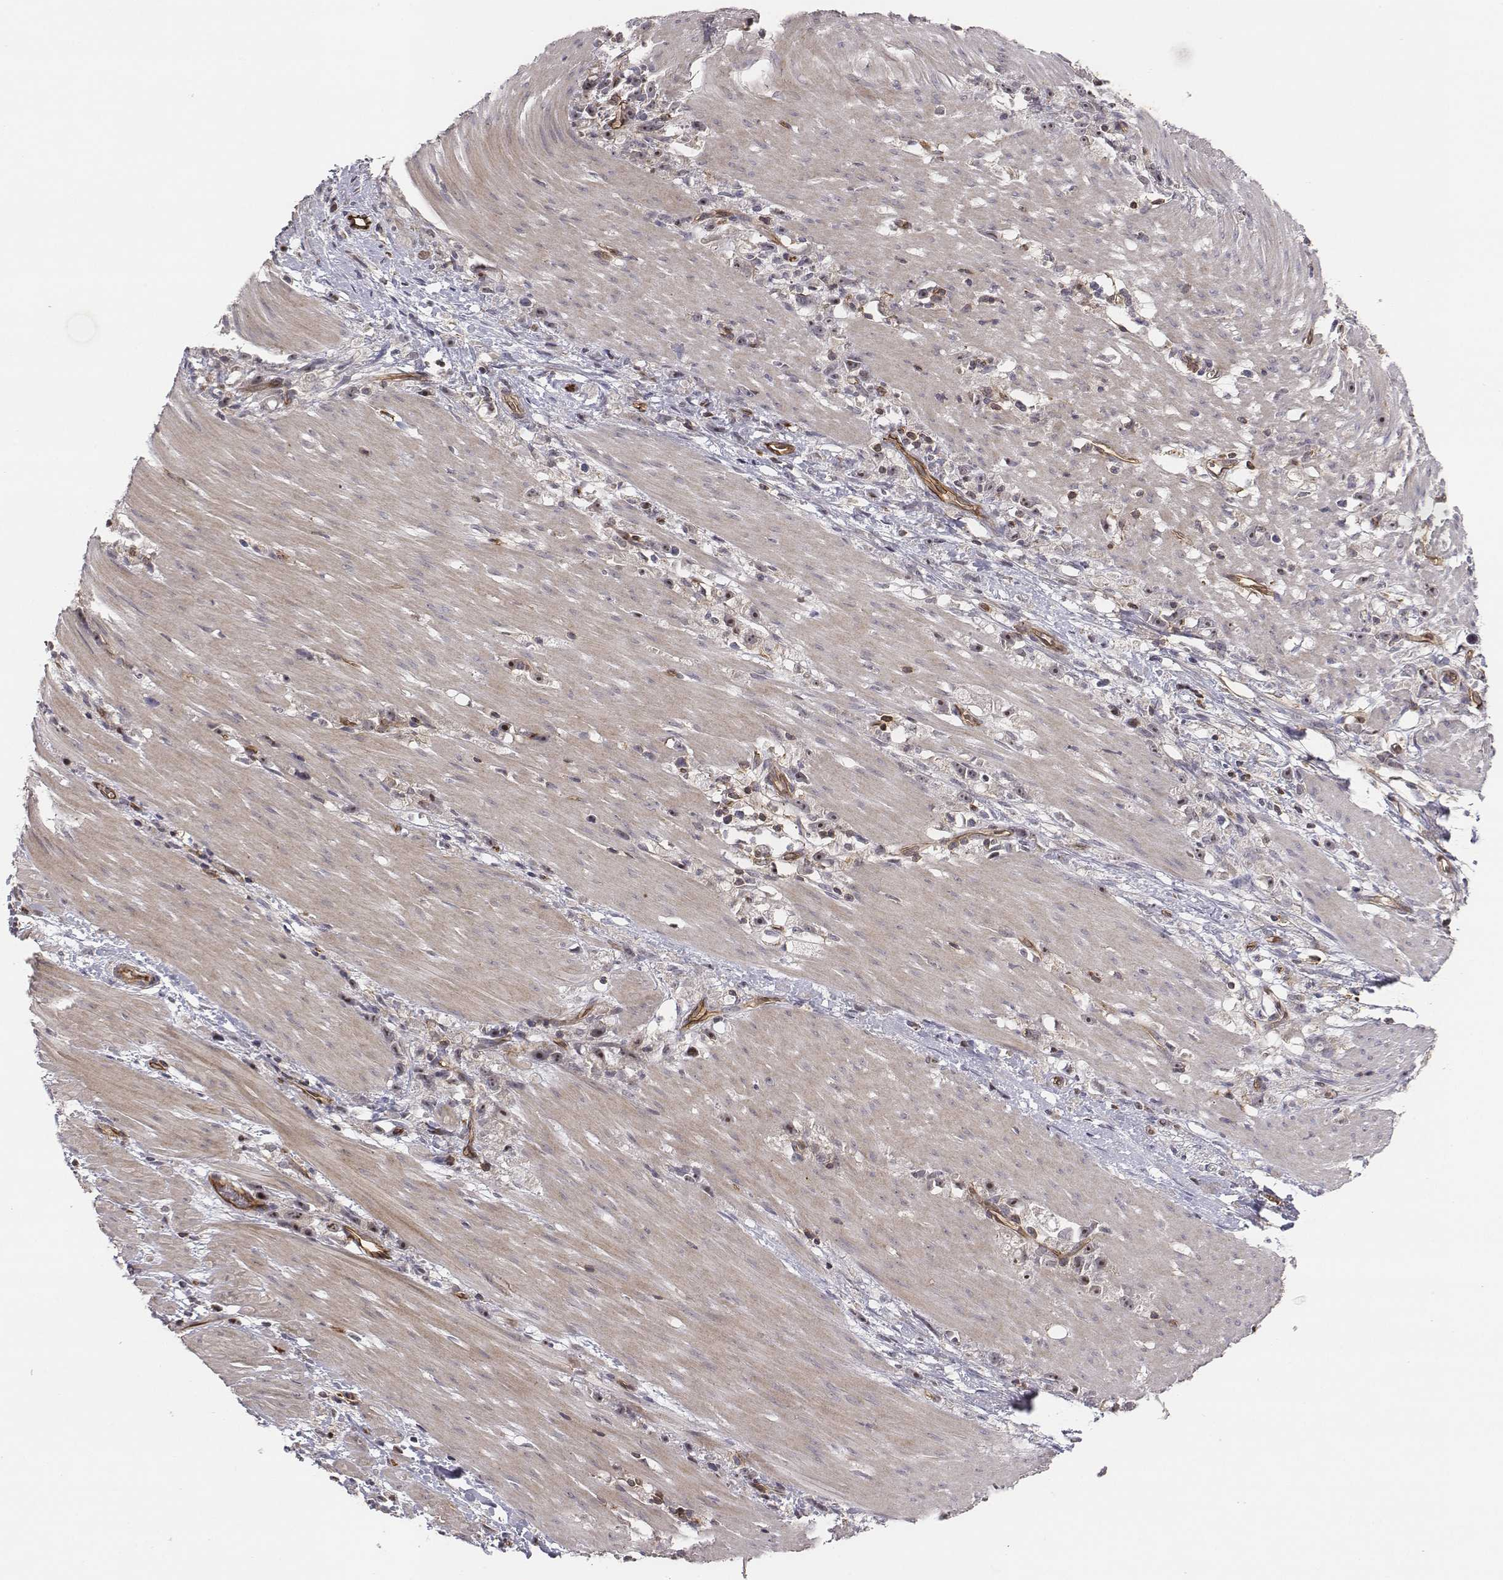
{"staining": {"intensity": "negative", "quantity": "none", "location": "none"}, "tissue": "stomach cancer", "cell_type": "Tumor cells", "image_type": "cancer", "snomed": [{"axis": "morphology", "description": "Adenocarcinoma, NOS"}, {"axis": "topography", "description": "Stomach"}], "caption": "This is an IHC micrograph of human stomach cancer. There is no positivity in tumor cells.", "gene": "PTPRG", "patient": {"sex": "female", "age": 59}}